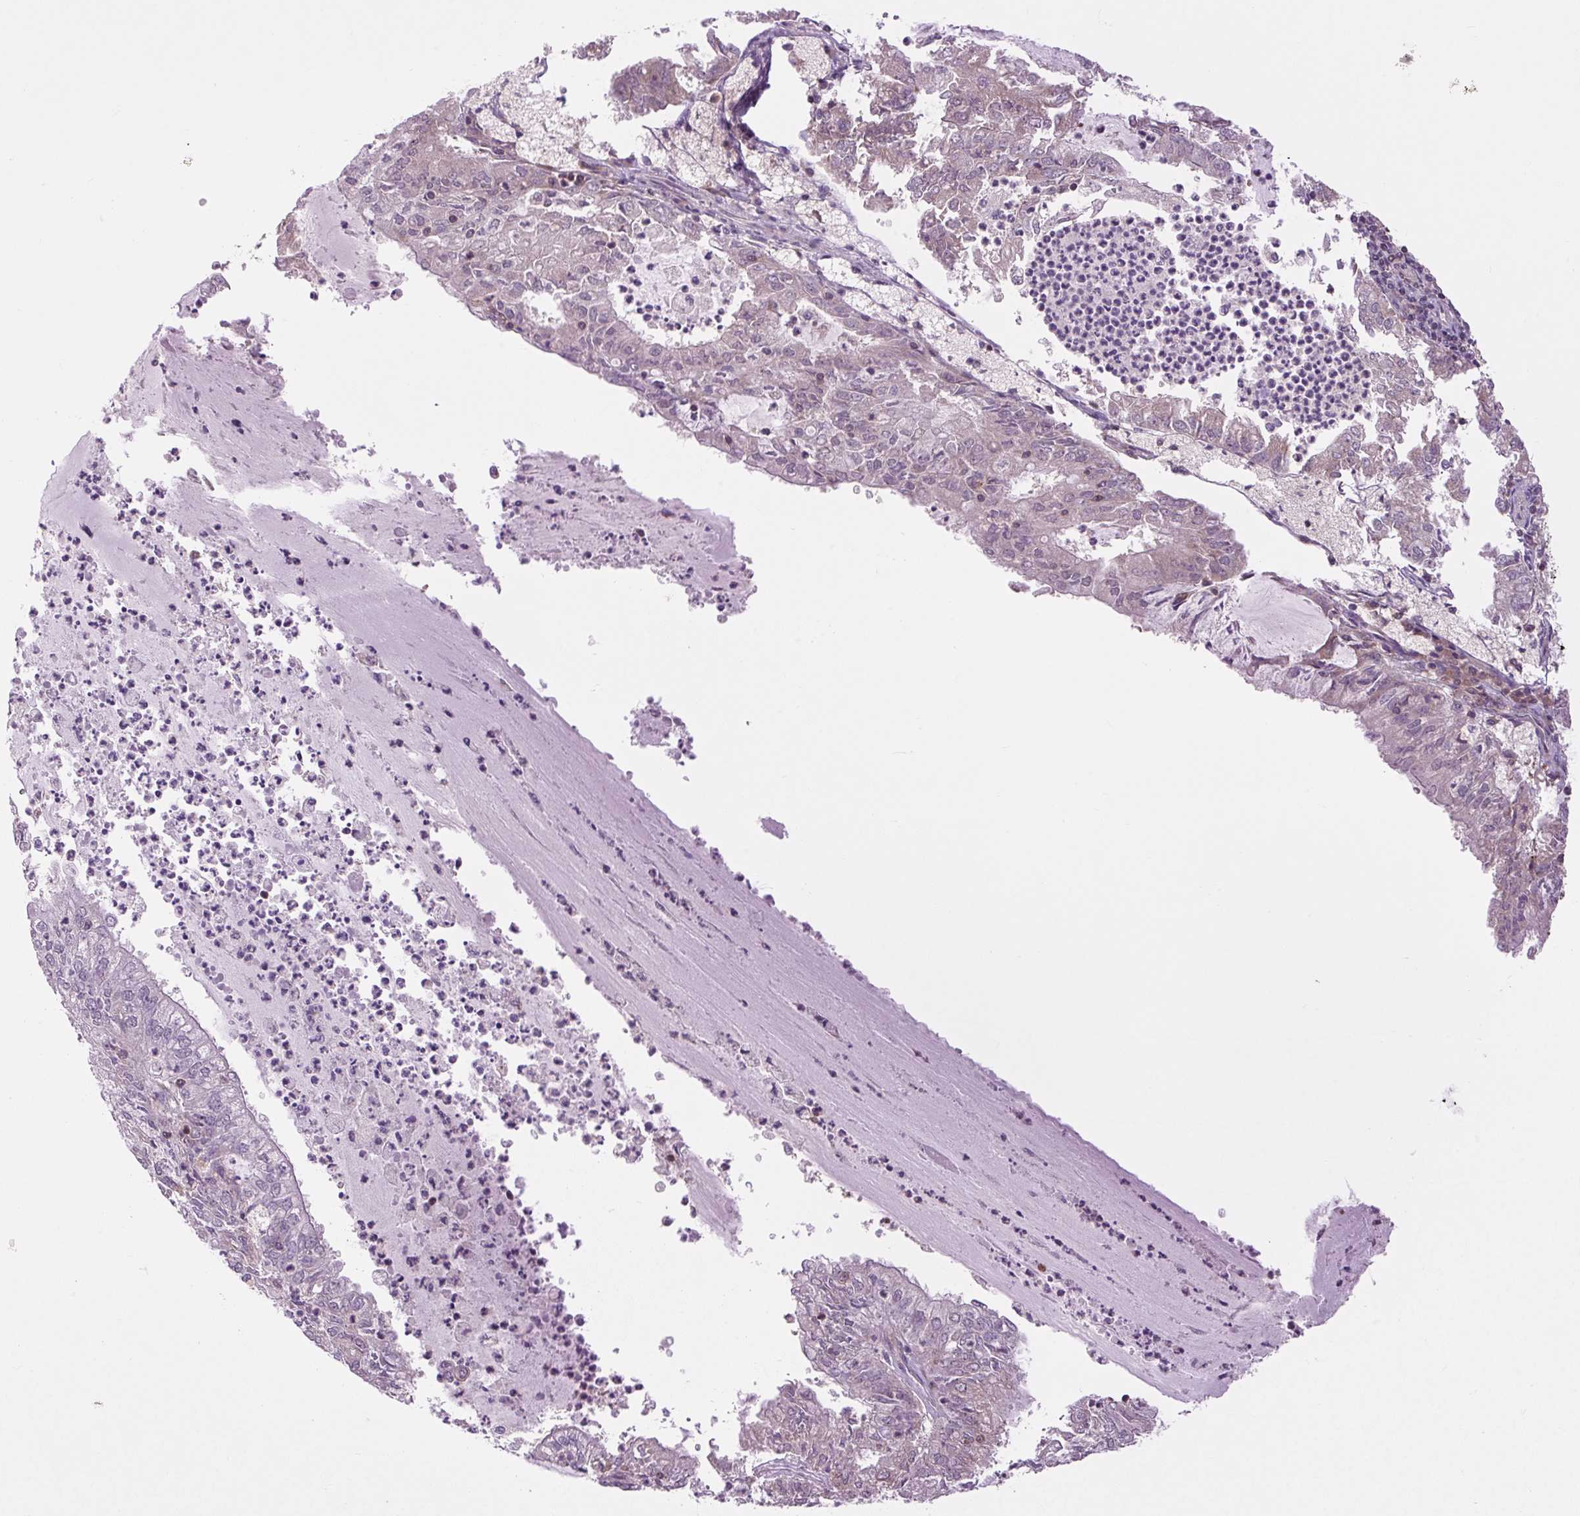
{"staining": {"intensity": "negative", "quantity": "none", "location": "none"}, "tissue": "endometrial cancer", "cell_type": "Tumor cells", "image_type": "cancer", "snomed": [{"axis": "morphology", "description": "Adenocarcinoma, NOS"}, {"axis": "topography", "description": "Endometrium"}], "caption": "Image shows no protein staining in tumor cells of endometrial cancer tissue.", "gene": "PLCG1", "patient": {"sex": "female", "age": 57}}